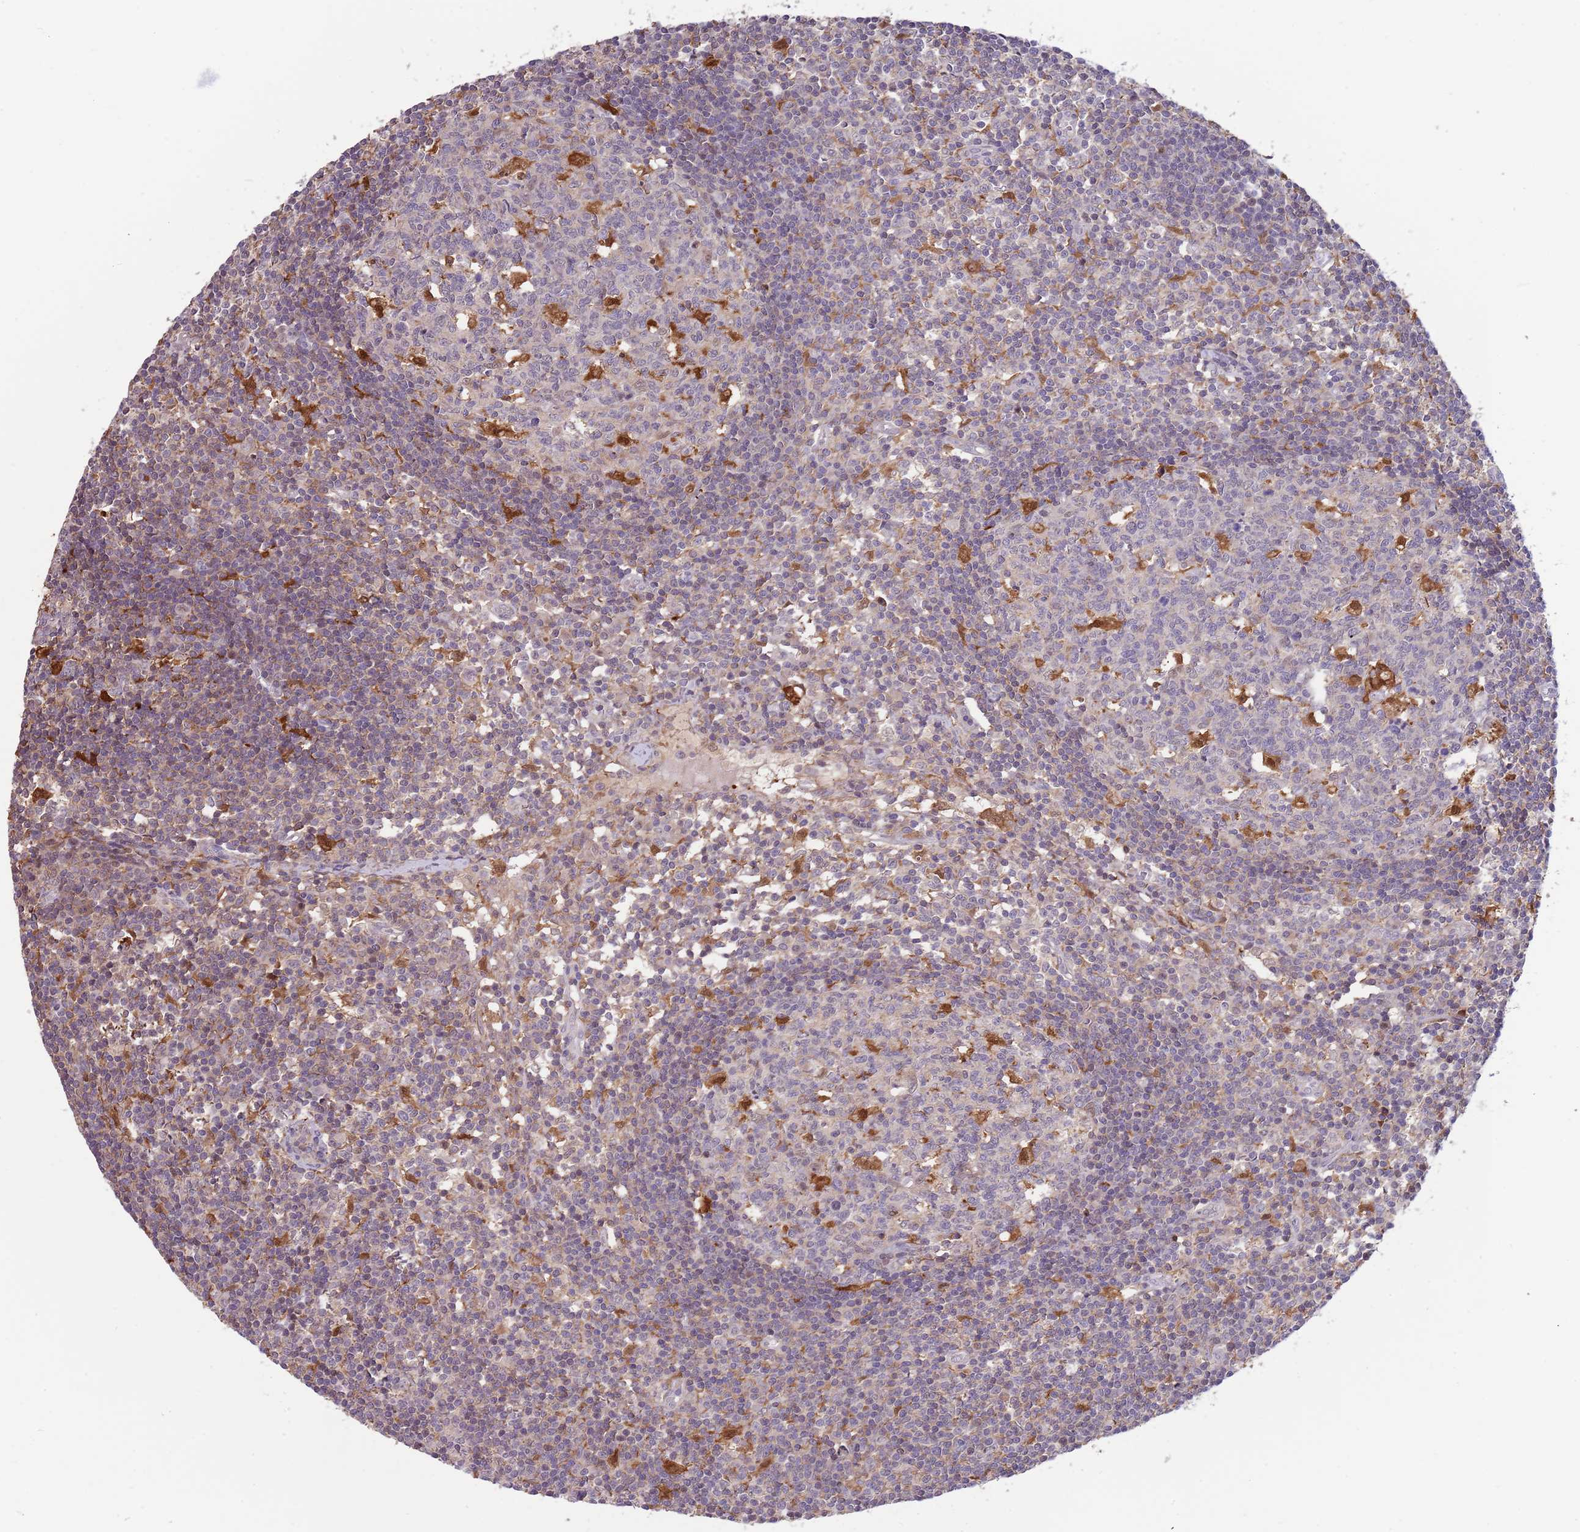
{"staining": {"intensity": "strong", "quantity": "<25%", "location": "cytoplasmic/membranous"}, "tissue": "lymph node", "cell_type": "Germinal center cells", "image_type": "normal", "snomed": [{"axis": "morphology", "description": "Normal tissue, NOS"}, {"axis": "topography", "description": "Lymph node"}], "caption": "The photomicrograph exhibits a brown stain indicating the presence of a protein in the cytoplasmic/membranous of germinal center cells in lymph node. Using DAB (brown) and hematoxylin (blue) stains, captured at high magnification using brightfield microscopy.", "gene": "CCNJL", "patient": {"sex": "female", "age": 55}}